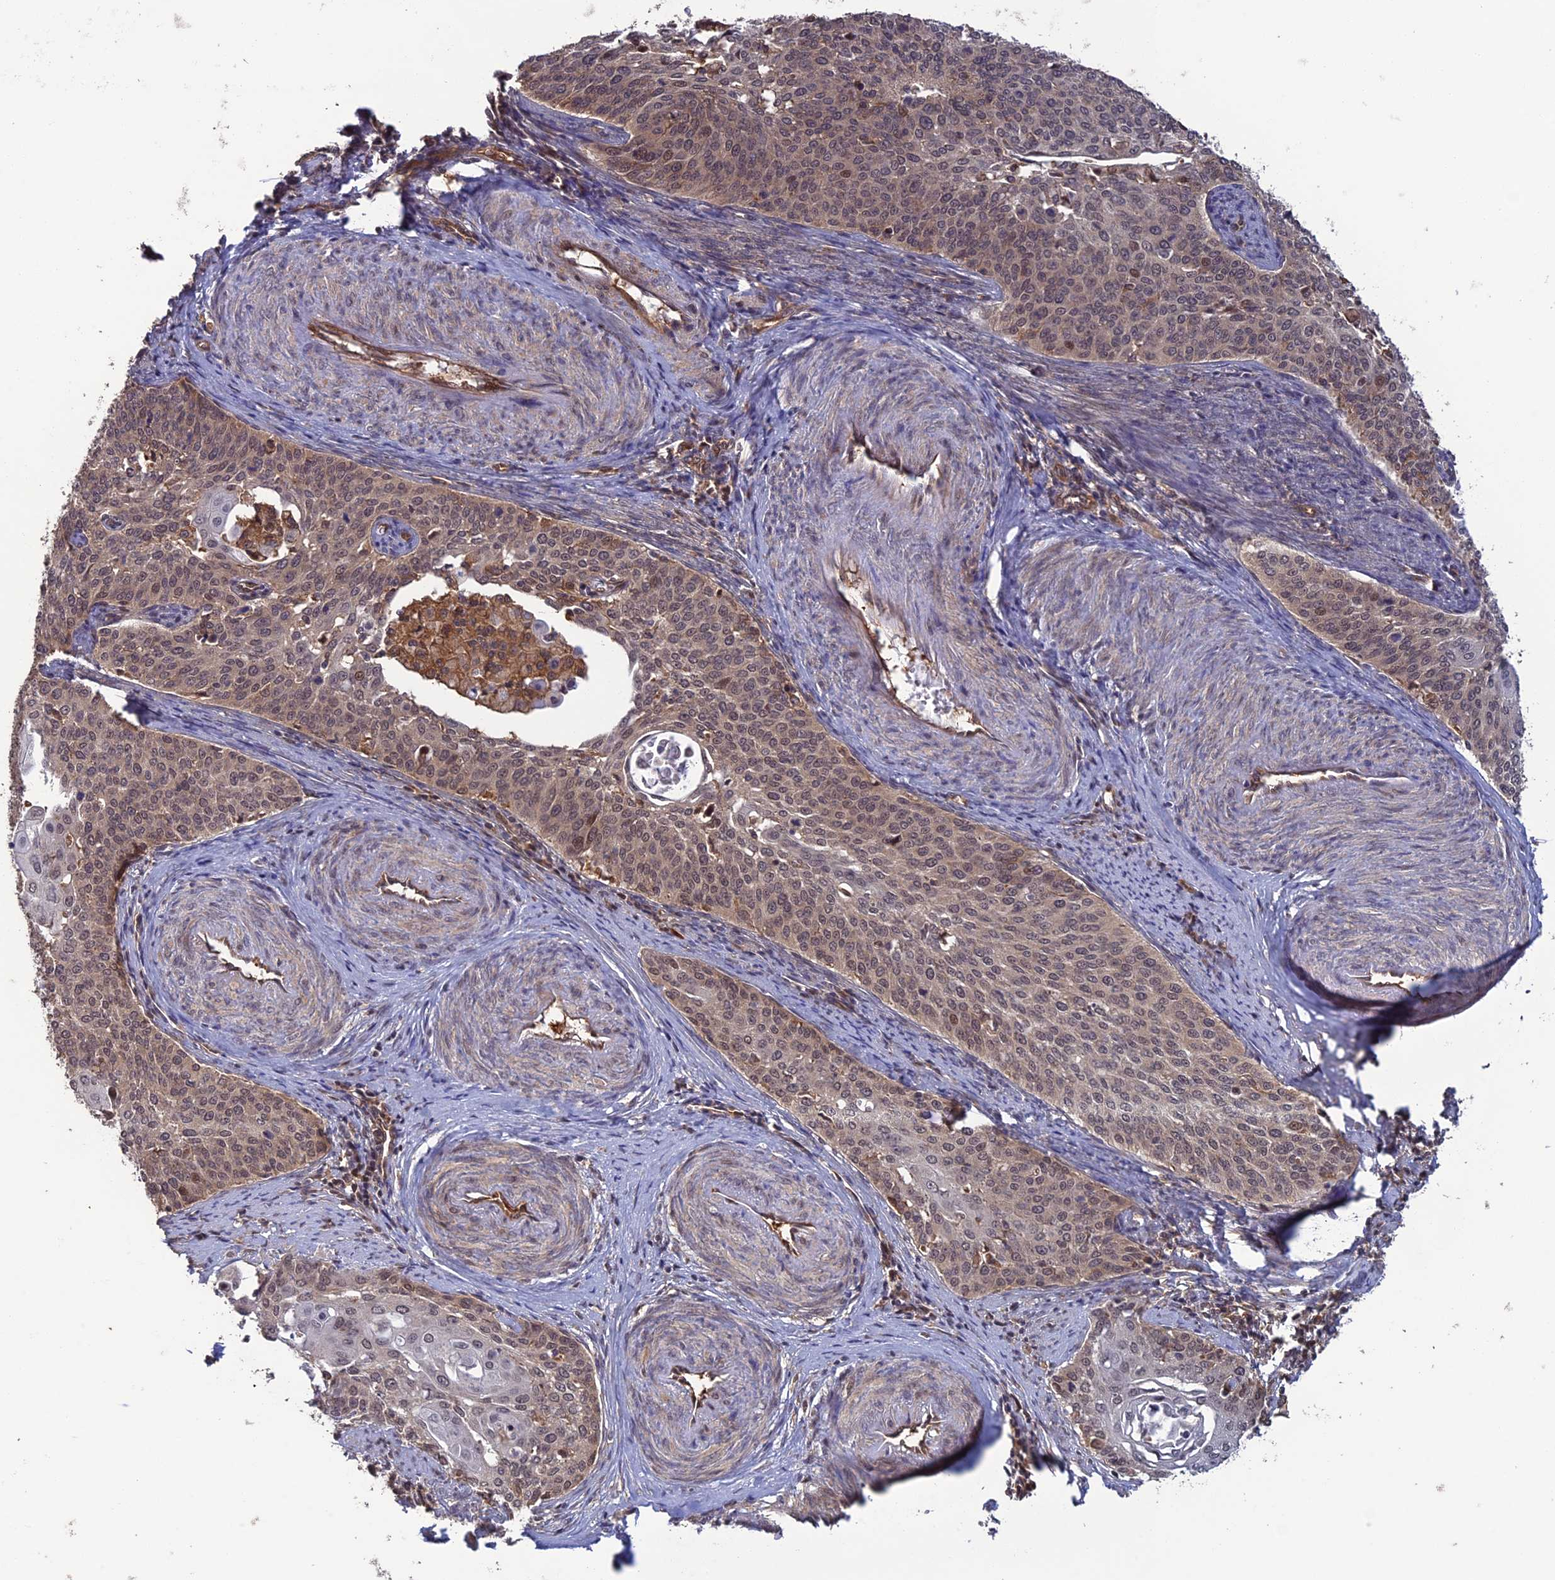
{"staining": {"intensity": "moderate", "quantity": "25%-75%", "location": "cytoplasmic/membranous,nuclear"}, "tissue": "cervical cancer", "cell_type": "Tumor cells", "image_type": "cancer", "snomed": [{"axis": "morphology", "description": "Squamous cell carcinoma, NOS"}, {"axis": "topography", "description": "Cervix"}], "caption": "Cervical cancer (squamous cell carcinoma) stained with immunohistochemistry (IHC) reveals moderate cytoplasmic/membranous and nuclear positivity in approximately 25%-75% of tumor cells. (IHC, brightfield microscopy, high magnification).", "gene": "LIN37", "patient": {"sex": "female", "age": 44}}